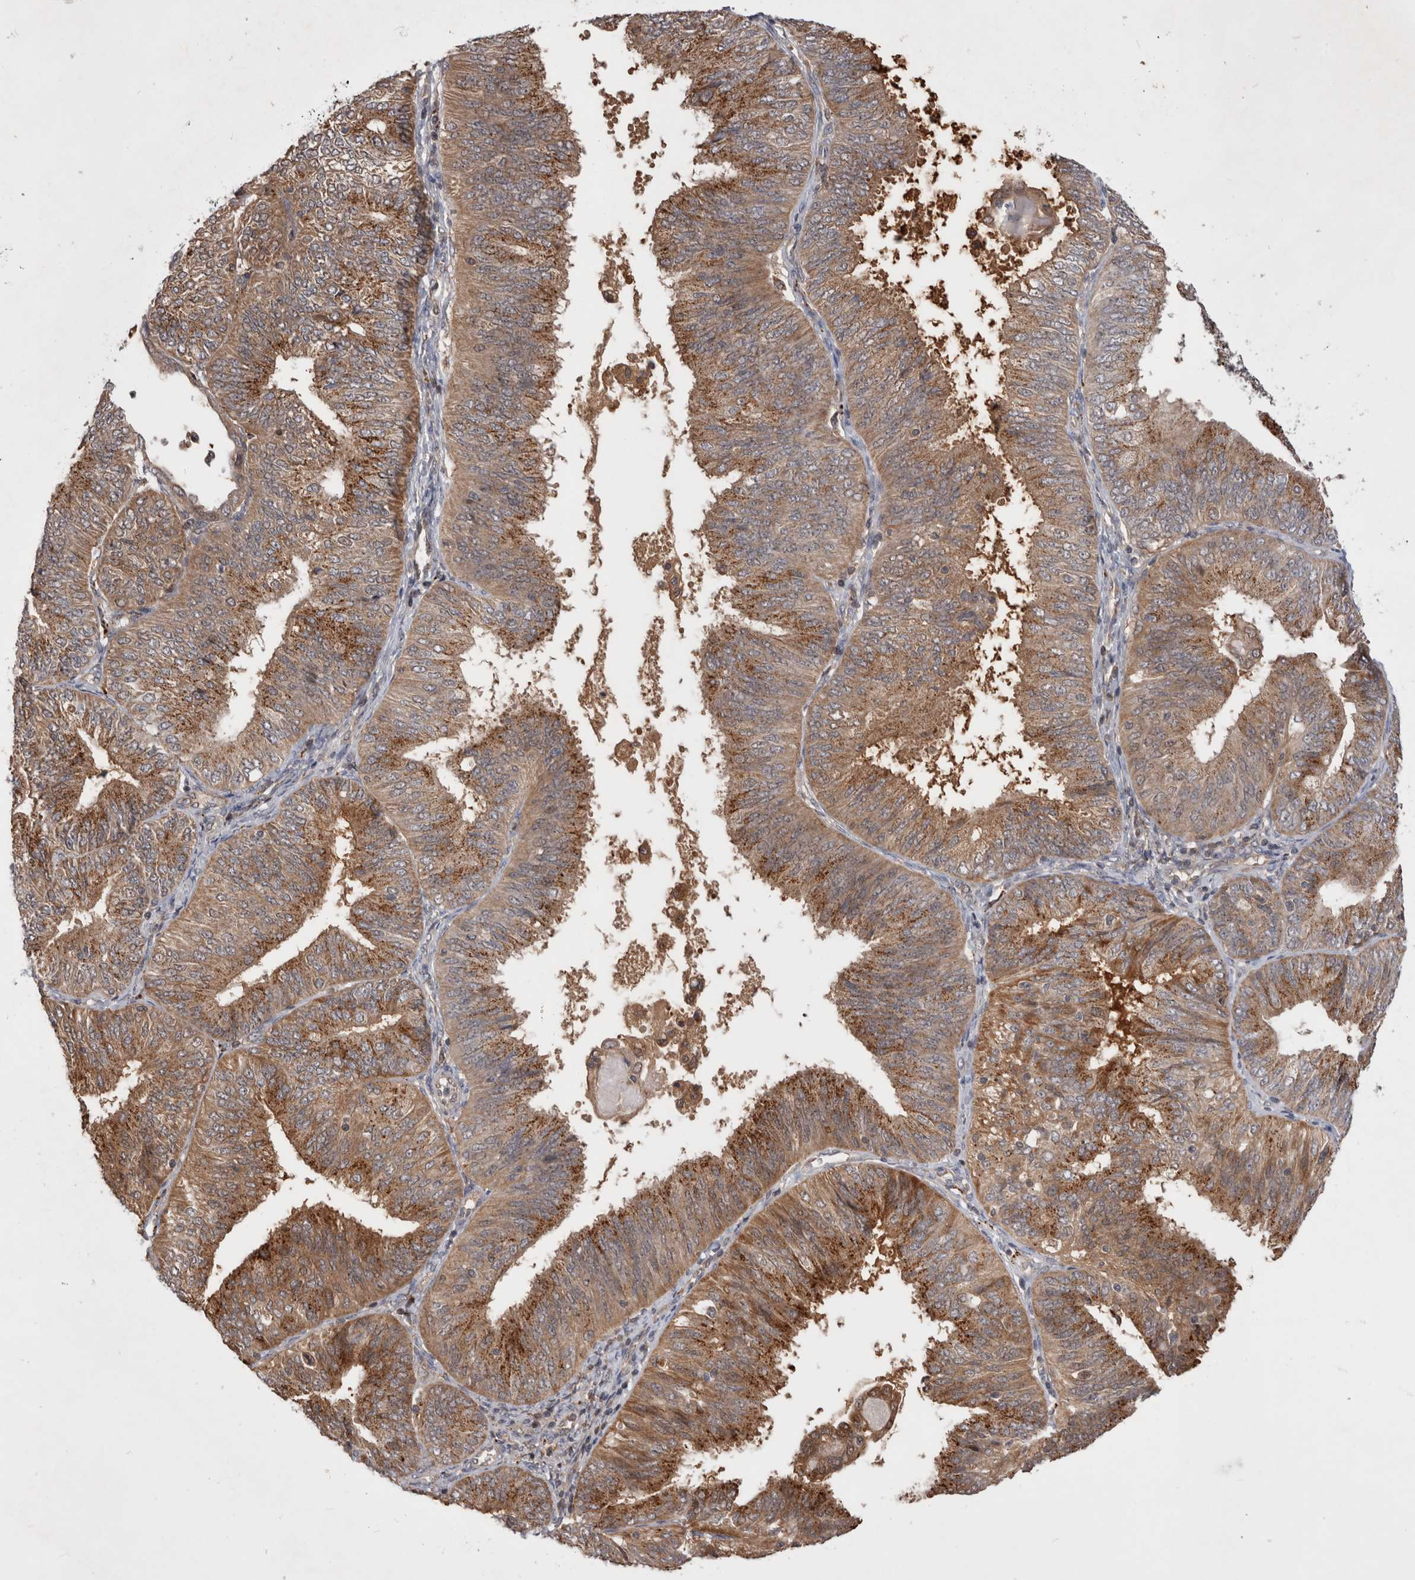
{"staining": {"intensity": "moderate", "quantity": ">75%", "location": "cytoplasmic/membranous"}, "tissue": "endometrial cancer", "cell_type": "Tumor cells", "image_type": "cancer", "snomed": [{"axis": "morphology", "description": "Adenocarcinoma, NOS"}, {"axis": "topography", "description": "Endometrium"}], "caption": "IHC micrograph of human endometrial cancer stained for a protein (brown), which shows medium levels of moderate cytoplasmic/membranous positivity in approximately >75% of tumor cells.", "gene": "MRPL37", "patient": {"sex": "female", "age": 58}}